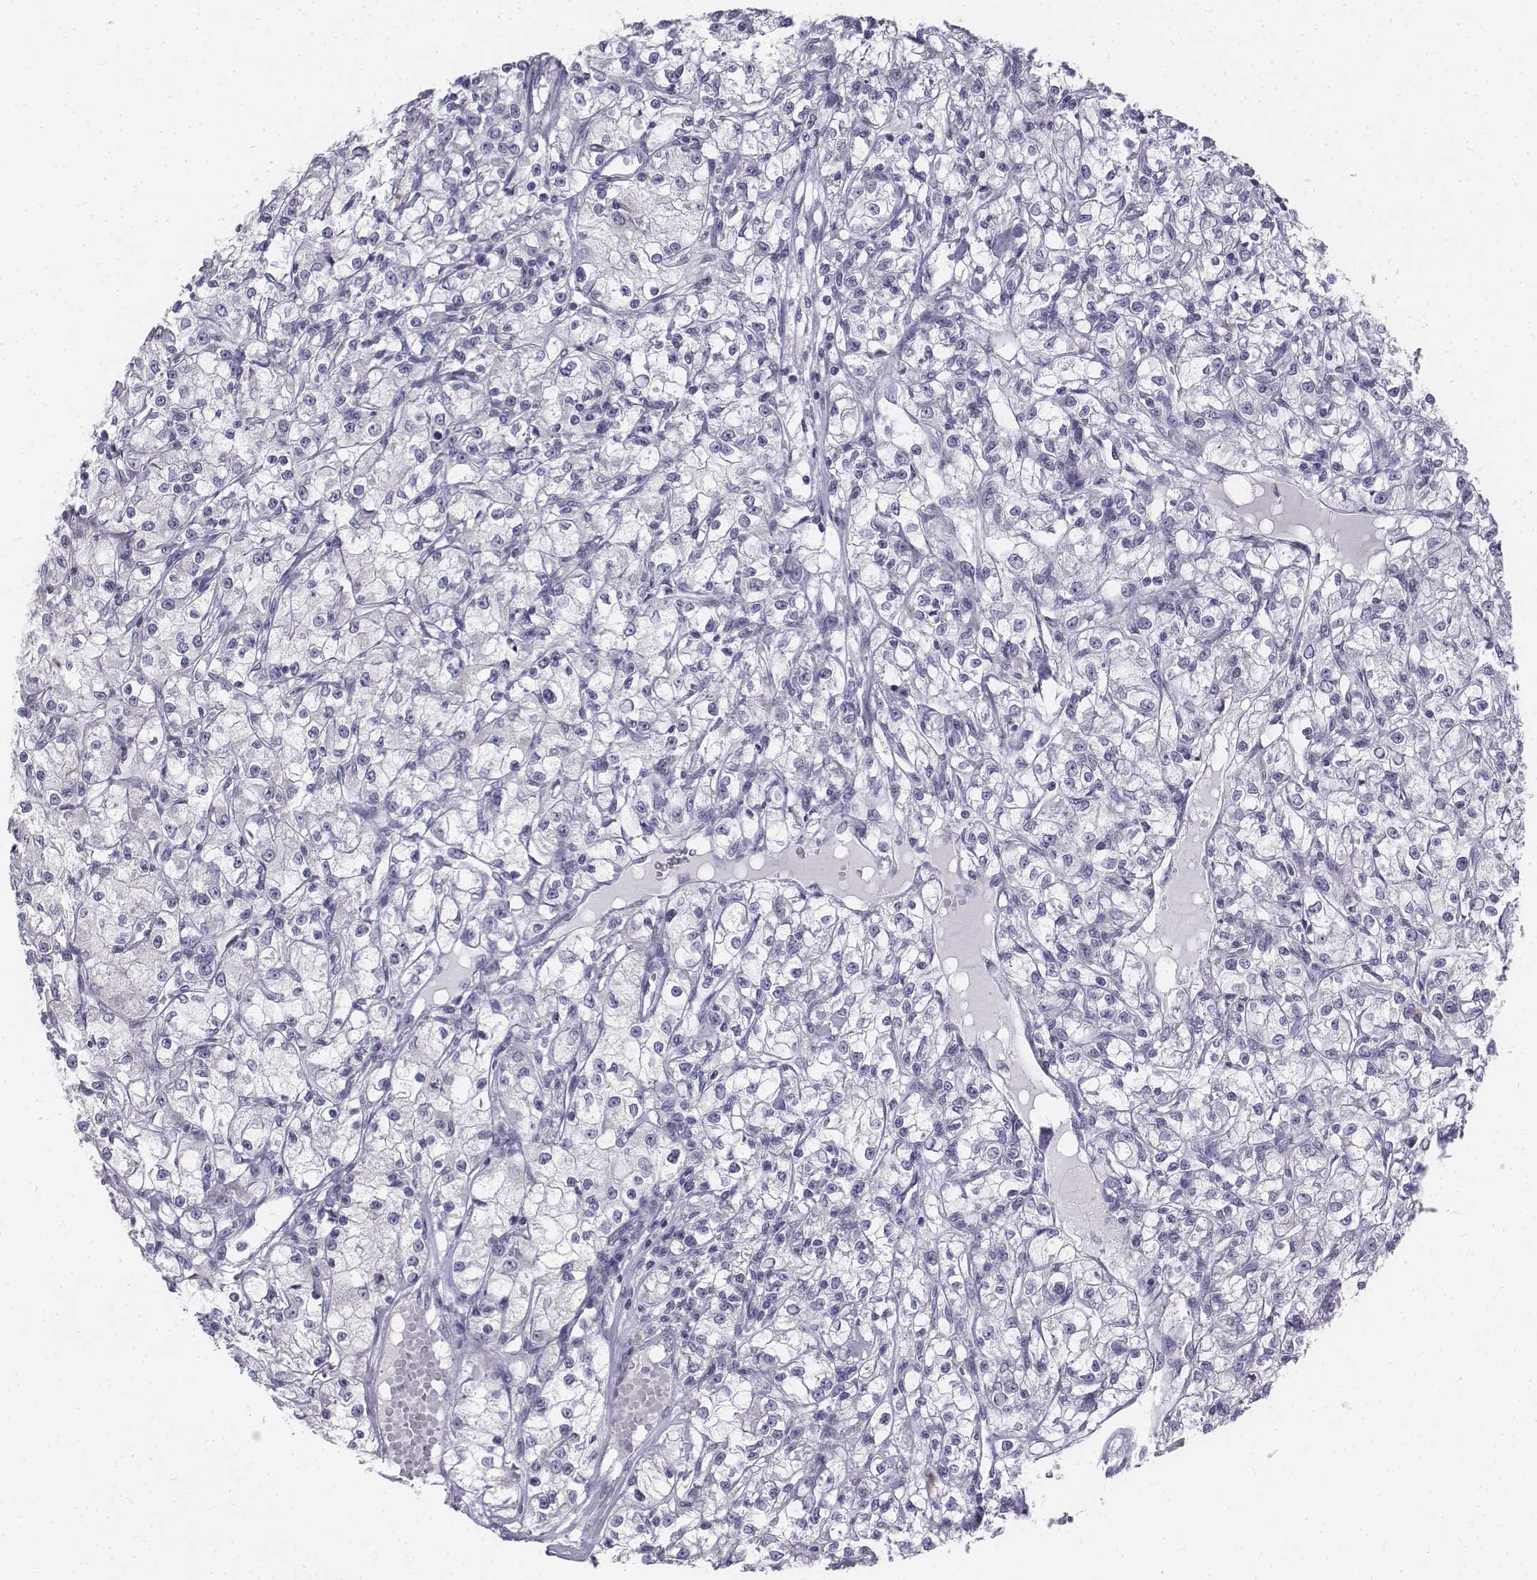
{"staining": {"intensity": "negative", "quantity": "none", "location": "none"}, "tissue": "renal cancer", "cell_type": "Tumor cells", "image_type": "cancer", "snomed": [{"axis": "morphology", "description": "Adenocarcinoma, NOS"}, {"axis": "topography", "description": "Kidney"}], "caption": "Tumor cells are negative for protein expression in human adenocarcinoma (renal).", "gene": "PENK", "patient": {"sex": "female", "age": 59}}